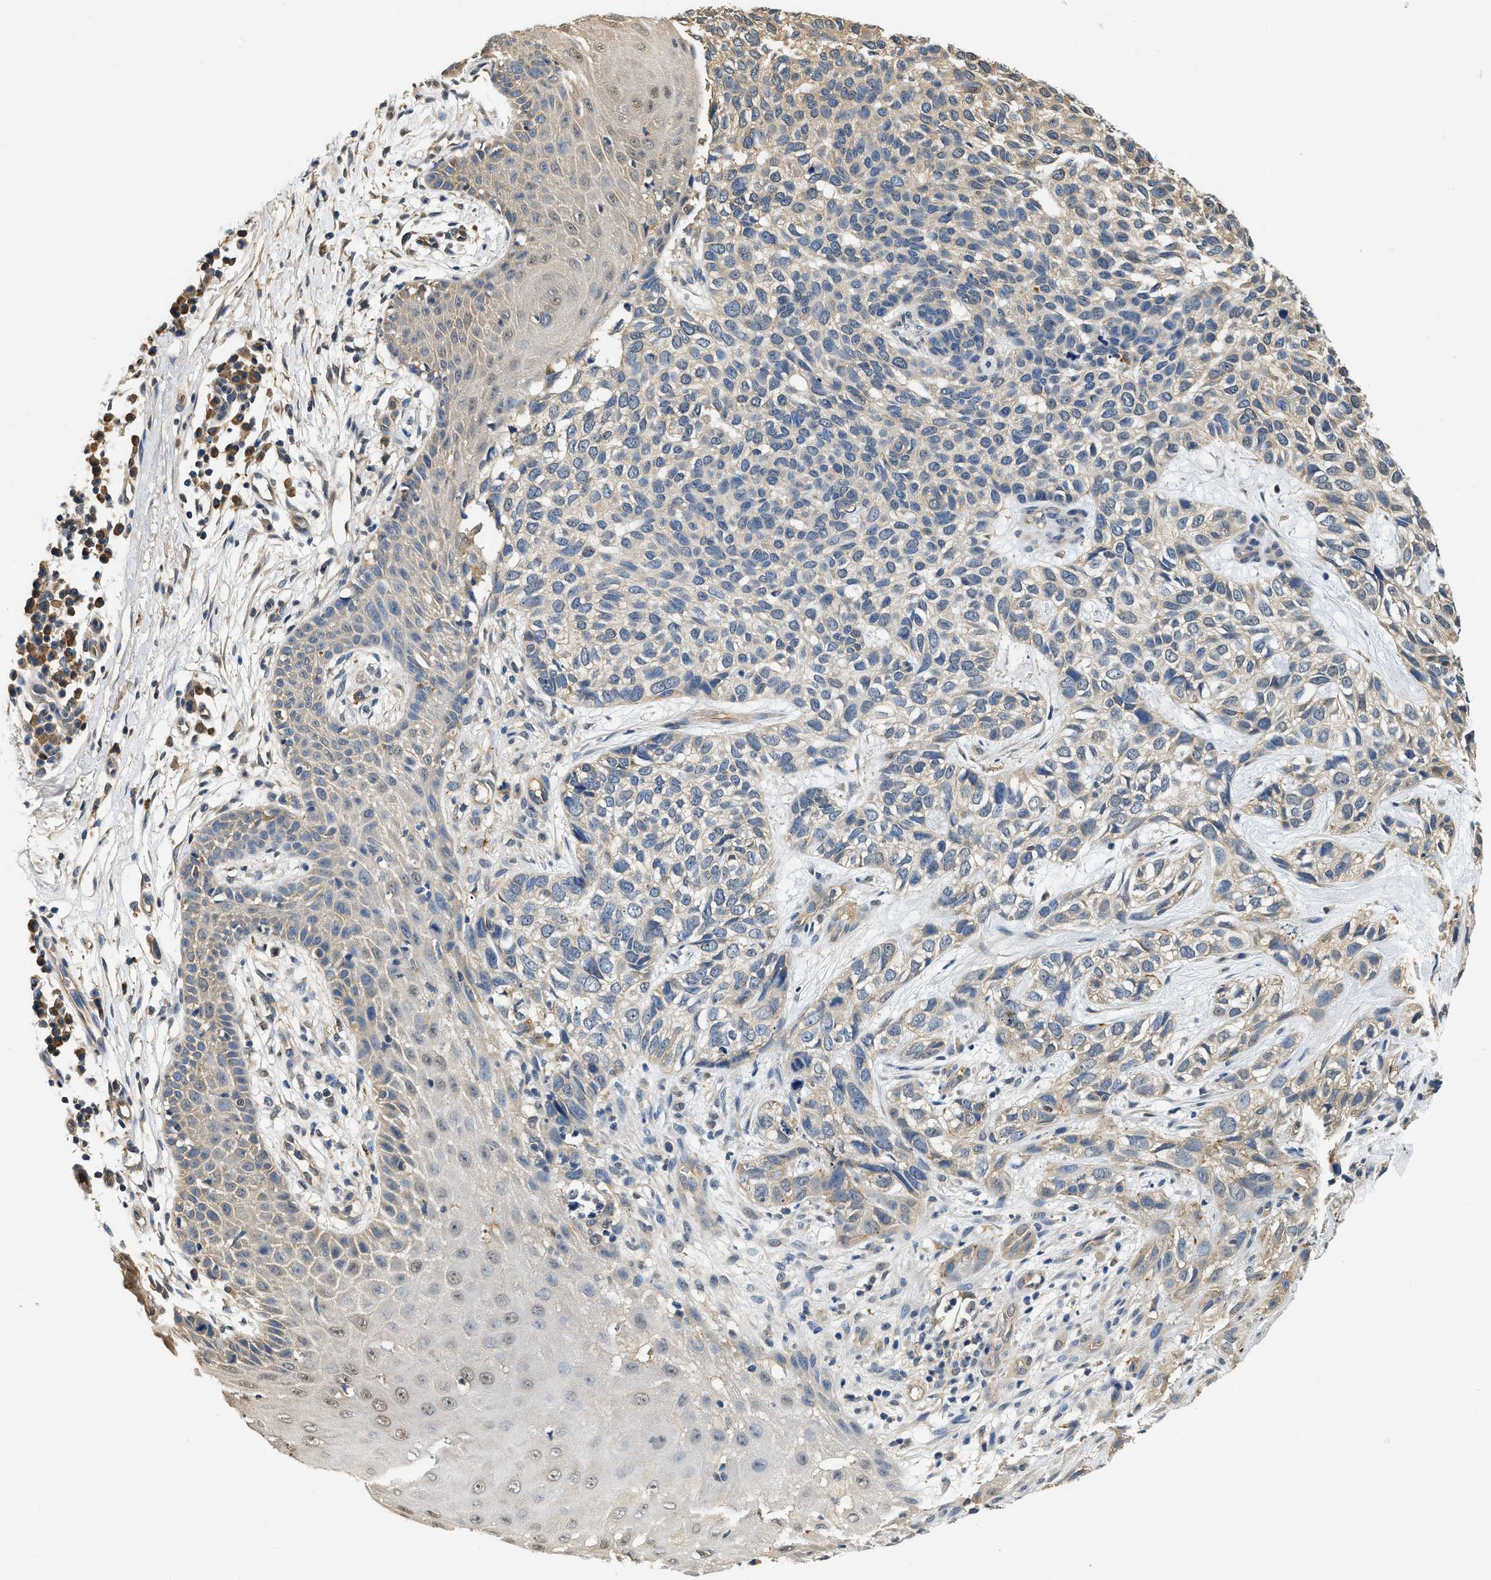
{"staining": {"intensity": "negative", "quantity": "none", "location": "none"}, "tissue": "skin cancer", "cell_type": "Tumor cells", "image_type": "cancer", "snomed": [{"axis": "morphology", "description": "Normal tissue, NOS"}, {"axis": "morphology", "description": "Basal cell carcinoma"}, {"axis": "topography", "description": "Skin"}], "caption": "This photomicrograph is of skin cancer stained with IHC to label a protein in brown with the nuclei are counter-stained blue. There is no expression in tumor cells.", "gene": "BCL7C", "patient": {"sex": "male", "age": 79}}